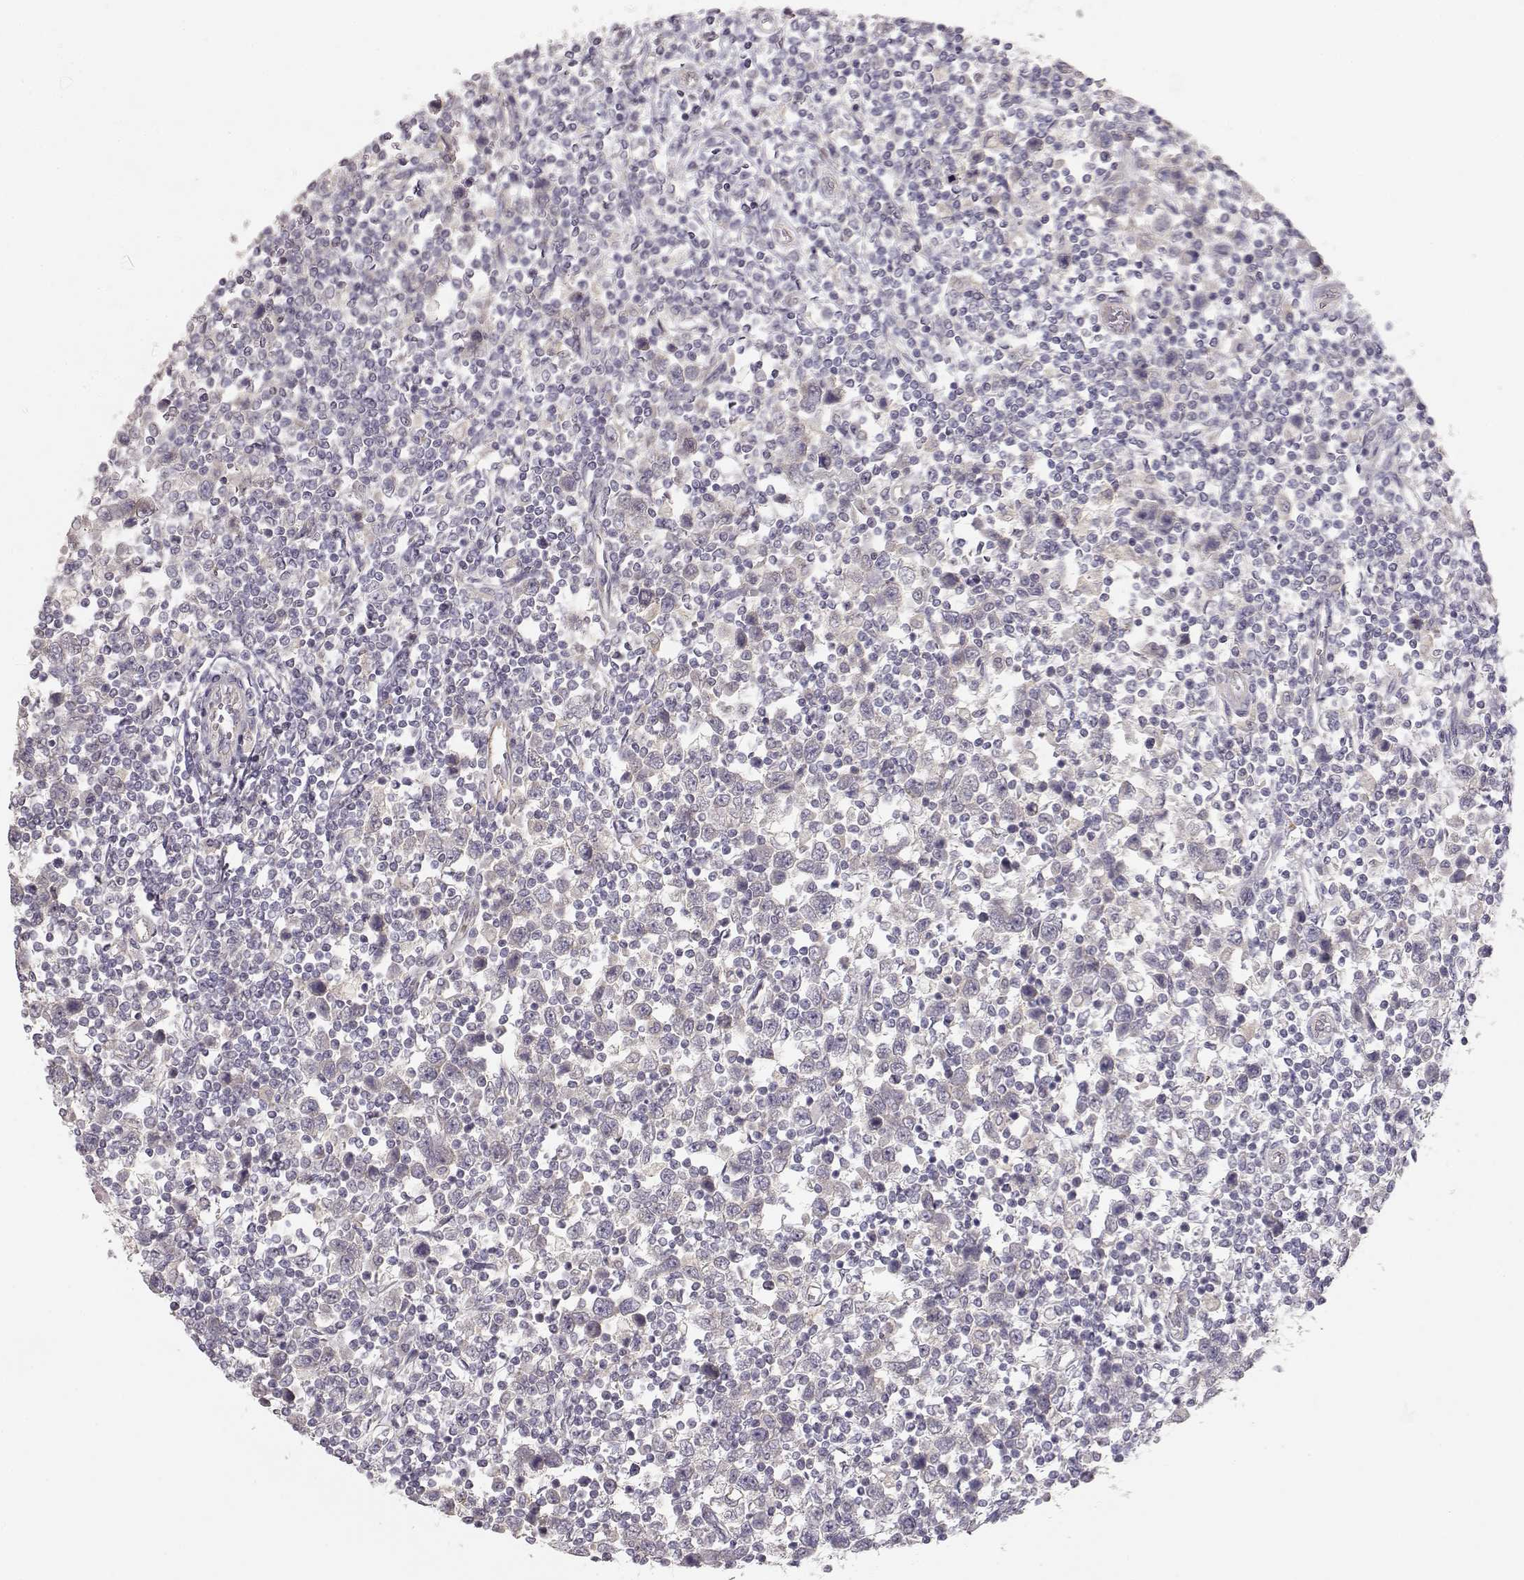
{"staining": {"intensity": "negative", "quantity": "none", "location": "none"}, "tissue": "testis cancer", "cell_type": "Tumor cells", "image_type": "cancer", "snomed": [{"axis": "morphology", "description": "Normal tissue, NOS"}, {"axis": "morphology", "description": "Seminoma, NOS"}, {"axis": "topography", "description": "Testis"}, {"axis": "topography", "description": "Epididymis"}], "caption": "Tumor cells show no significant protein expression in testis seminoma.", "gene": "ARHGAP8", "patient": {"sex": "male", "age": 34}}